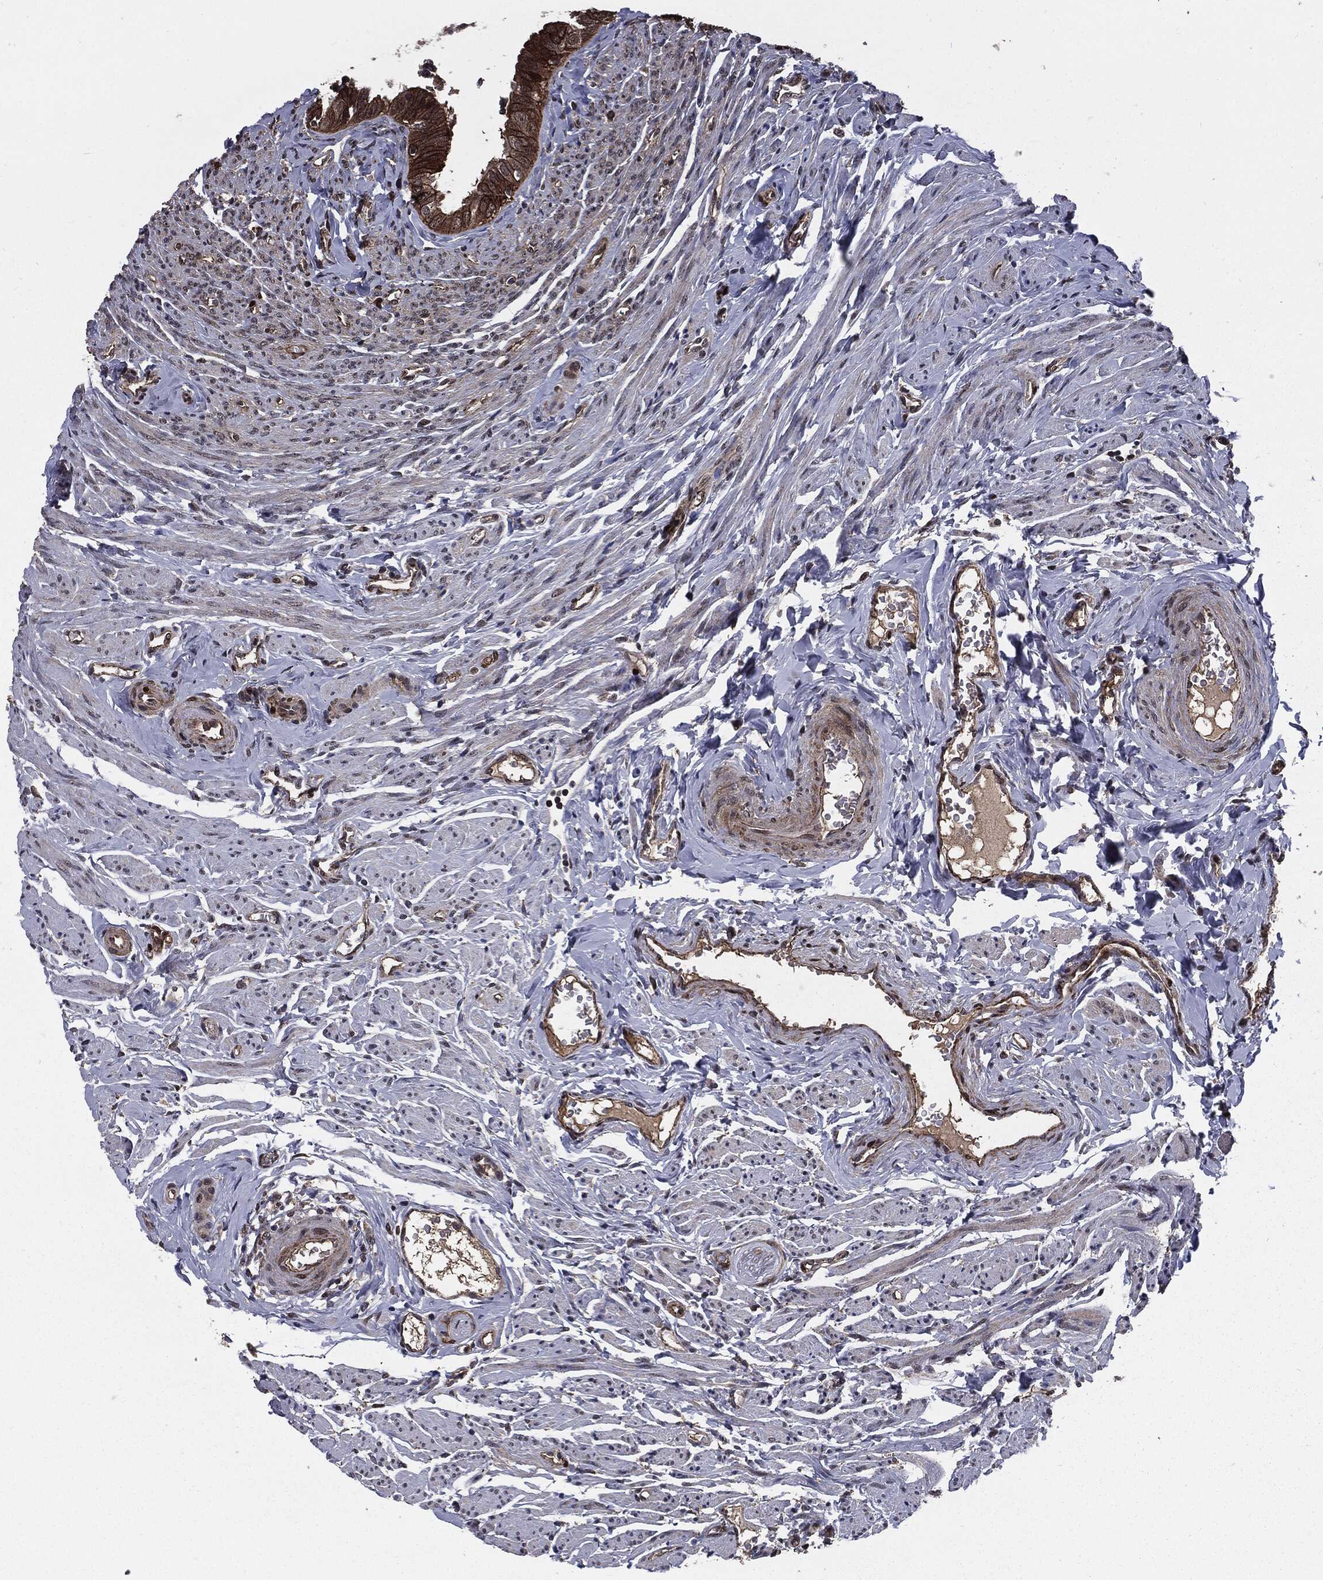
{"staining": {"intensity": "strong", "quantity": ">75%", "location": "cytoplasmic/membranous"}, "tissue": "fallopian tube", "cell_type": "Glandular cells", "image_type": "normal", "snomed": [{"axis": "morphology", "description": "Normal tissue, NOS"}, {"axis": "topography", "description": "Fallopian tube"}], "caption": "Unremarkable fallopian tube shows strong cytoplasmic/membranous expression in approximately >75% of glandular cells The protein of interest is shown in brown color, while the nuclei are stained blue..", "gene": "PTPA", "patient": {"sex": "female", "age": 54}}